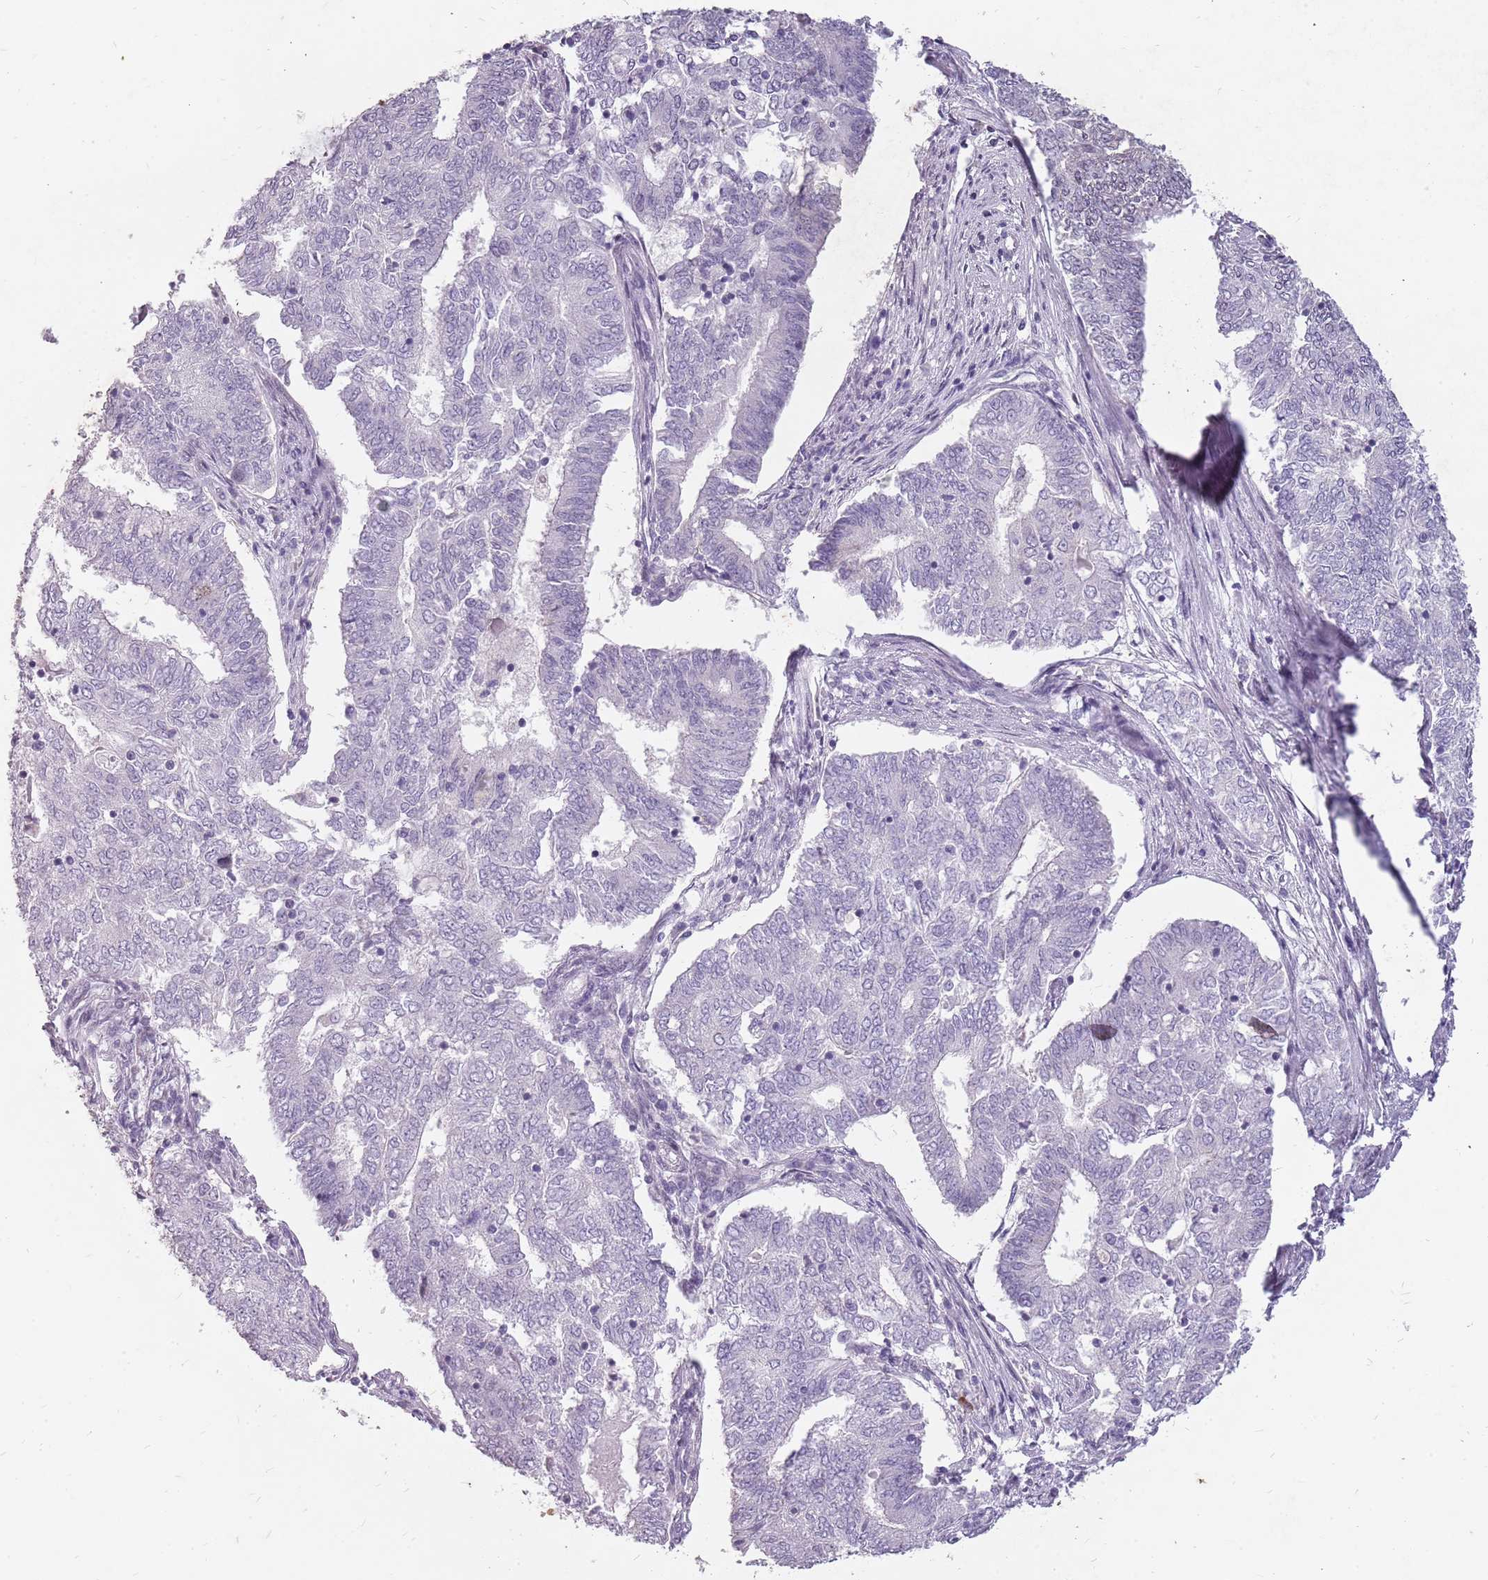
{"staining": {"intensity": "negative", "quantity": "none", "location": "none"}, "tissue": "endometrial cancer", "cell_type": "Tumor cells", "image_type": "cancer", "snomed": [{"axis": "morphology", "description": "Adenocarcinoma, NOS"}, {"axis": "topography", "description": "Endometrium"}], "caption": "Protein analysis of adenocarcinoma (endometrial) shows no significant expression in tumor cells.", "gene": "NEK6", "patient": {"sex": "female", "age": 62}}